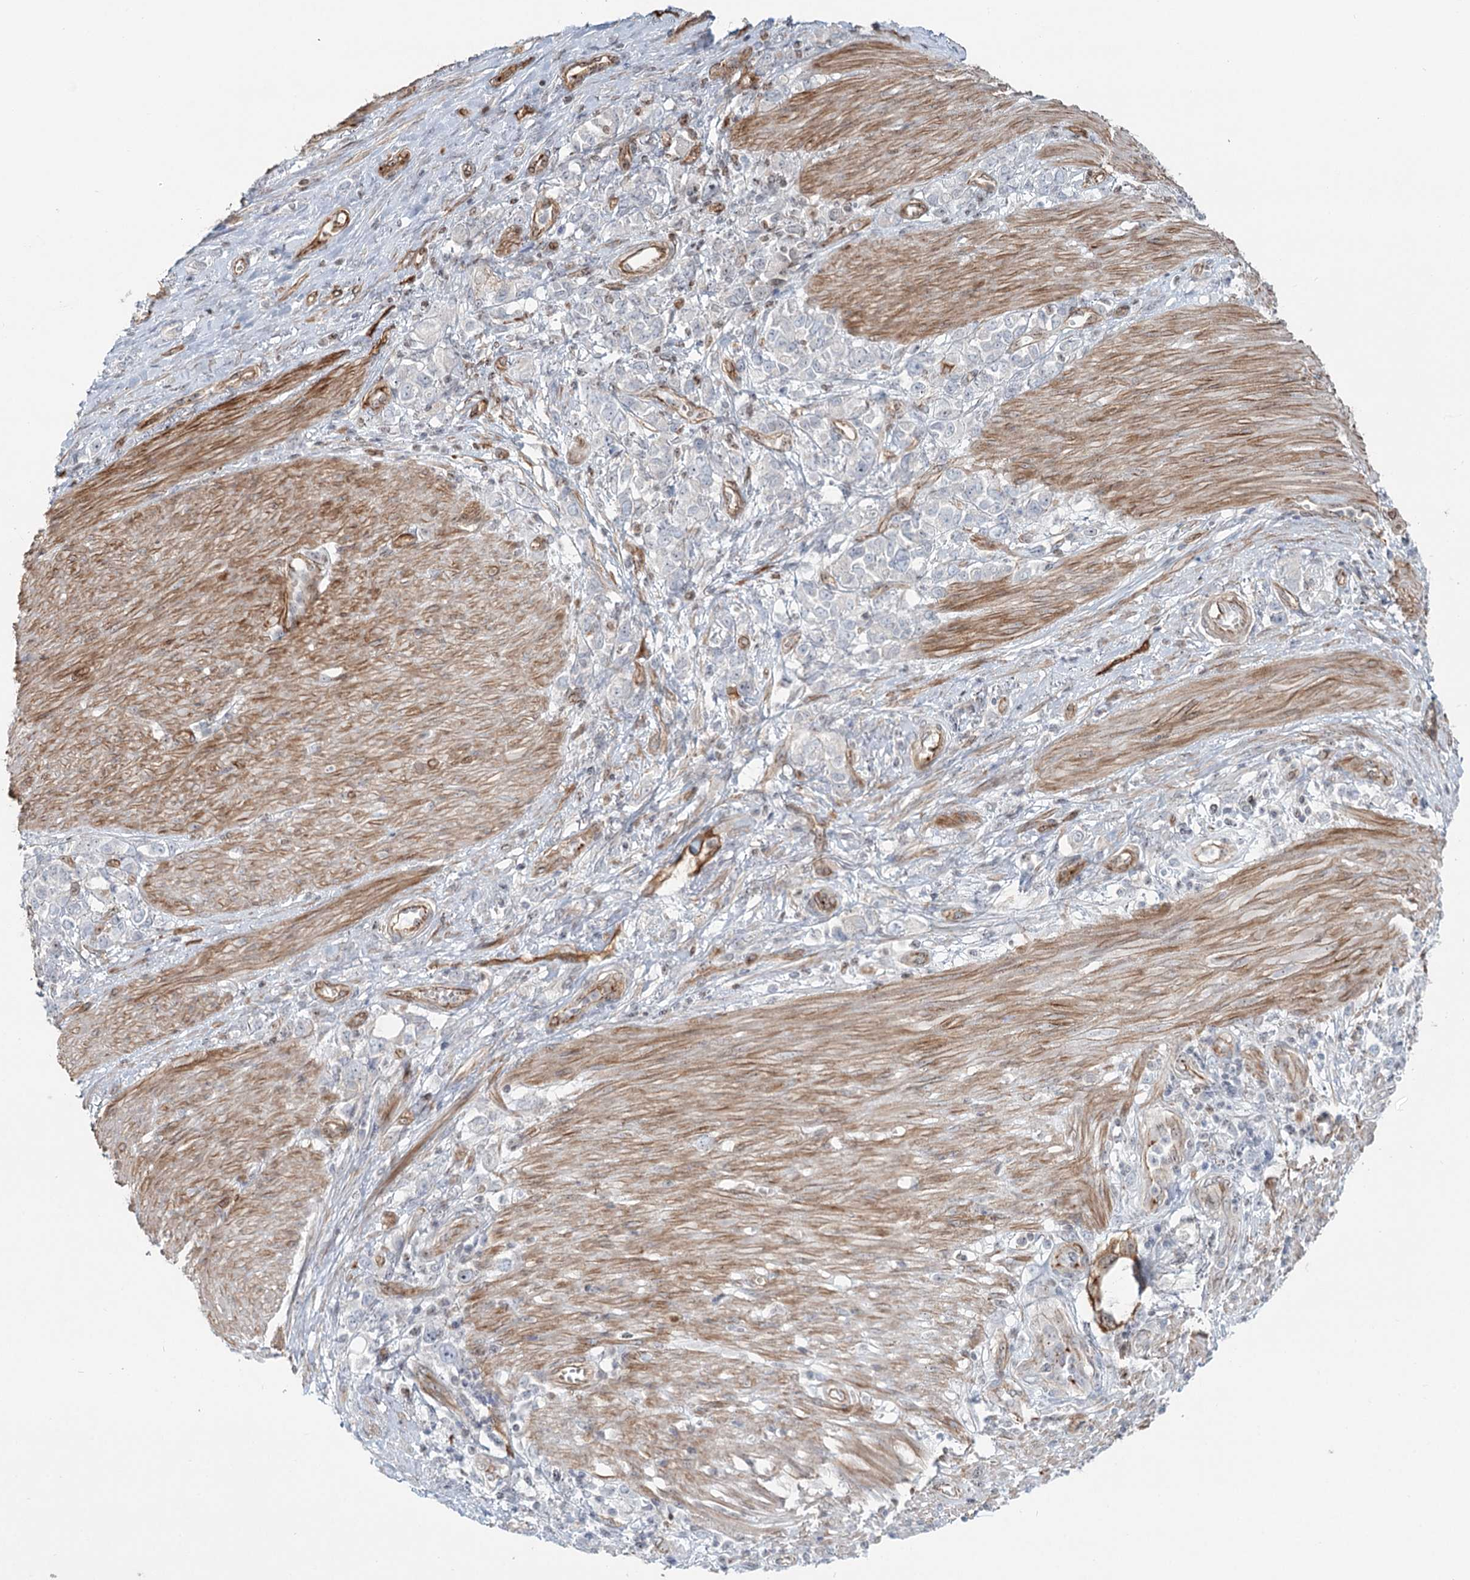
{"staining": {"intensity": "negative", "quantity": "none", "location": "none"}, "tissue": "stomach cancer", "cell_type": "Tumor cells", "image_type": "cancer", "snomed": [{"axis": "morphology", "description": "Adenocarcinoma, NOS"}, {"axis": "topography", "description": "Stomach"}], "caption": "This is an IHC micrograph of adenocarcinoma (stomach). There is no positivity in tumor cells.", "gene": "ZFYVE28", "patient": {"sex": "female", "age": 76}}